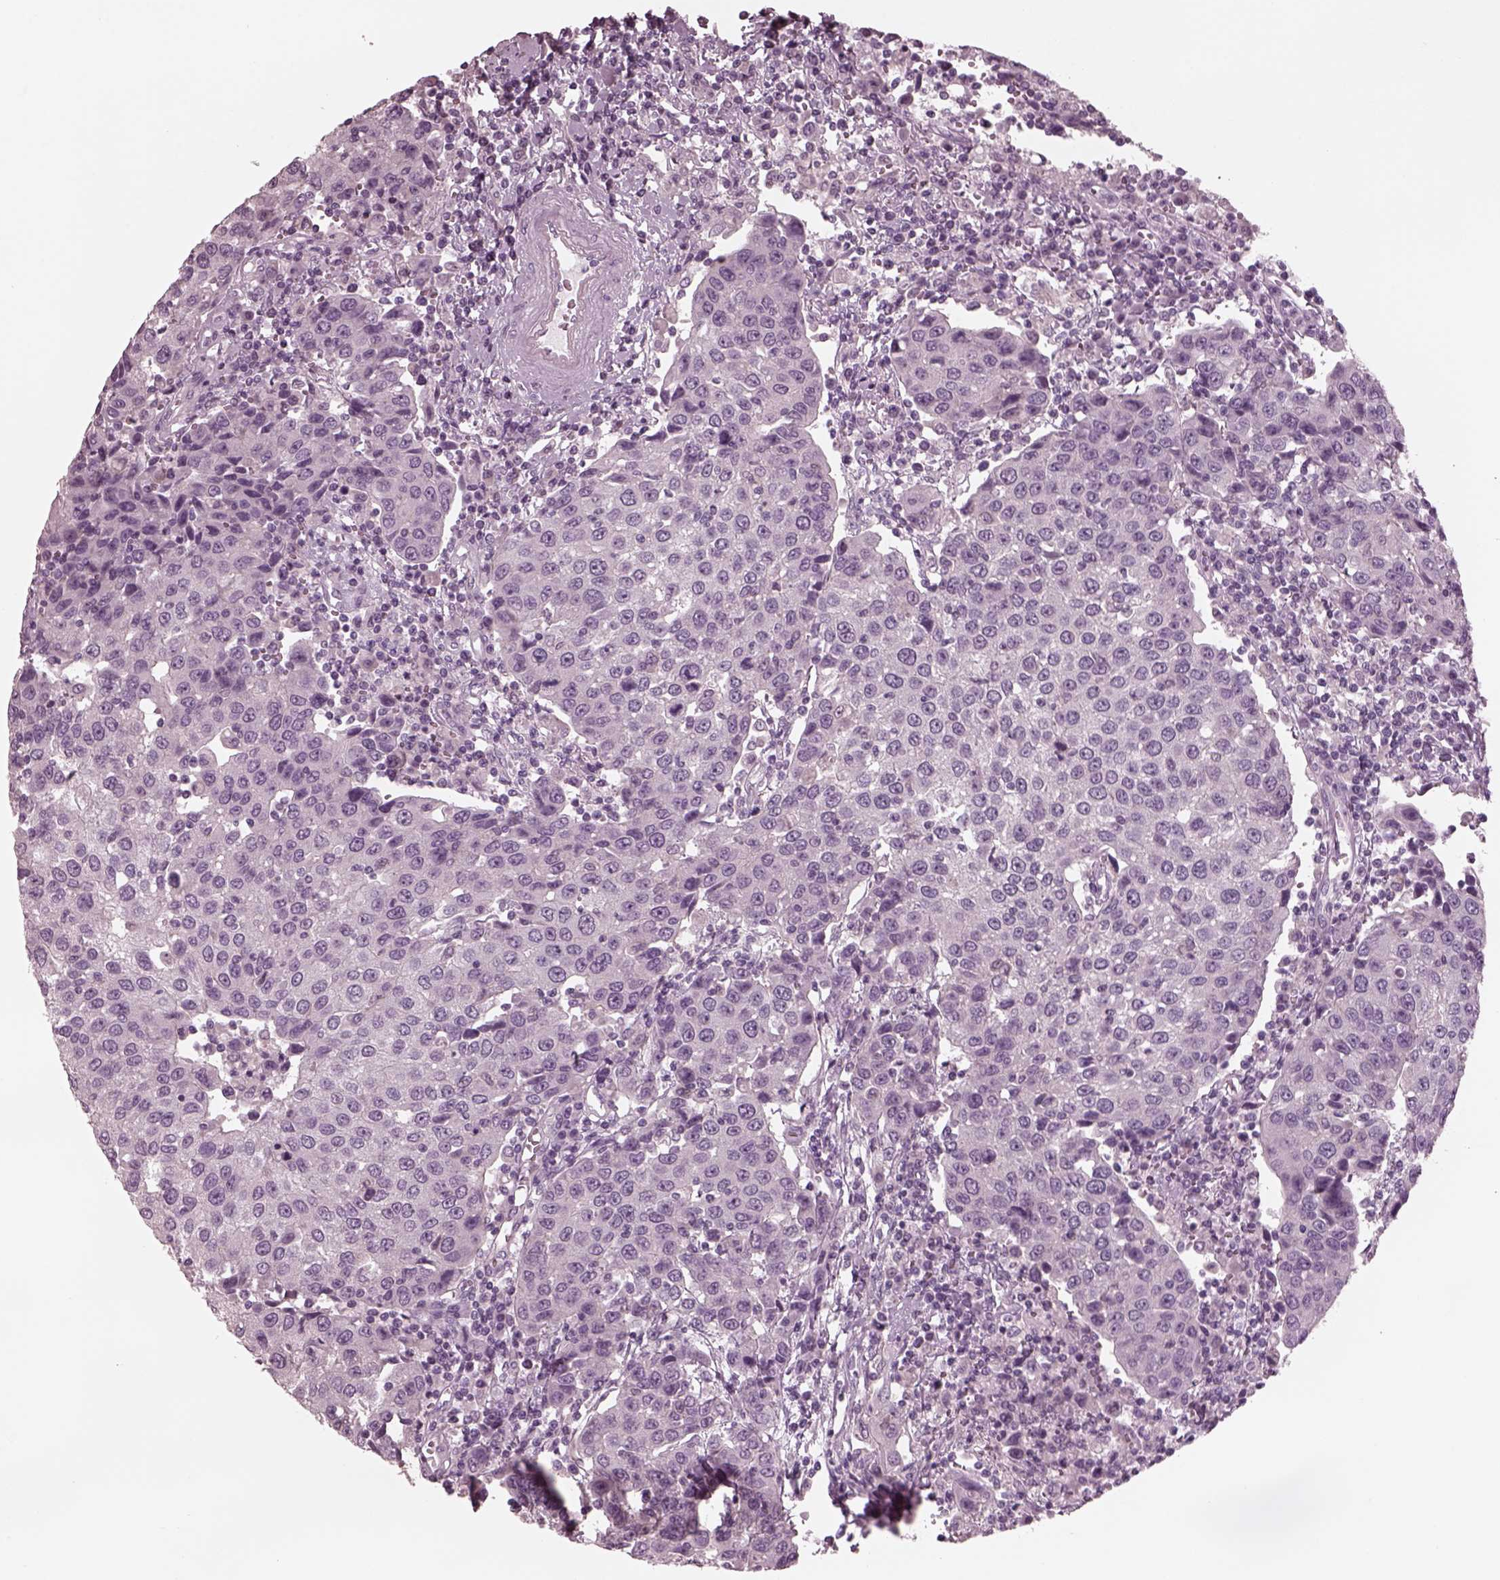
{"staining": {"intensity": "negative", "quantity": "none", "location": "none"}, "tissue": "urothelial cancer", "cell_type": "Tumor cells", "image_type": "cancer", "snomed": [{"axis": "morphology", "description": "Urothelial carcinoma, High grade"}, {"axis": "topography", "description": "Urinary bladder"}], "caption": "High-grade urothelial carcinoma was stained to show a protein in brown. There is no significant staining in tumor cells. (DAB (3,3'-diaminobenzidine) IHC visualized using brightfield microscopy, high magnification).", "gene": "YY2", "patient": {"sex": "female", "age": 85}}